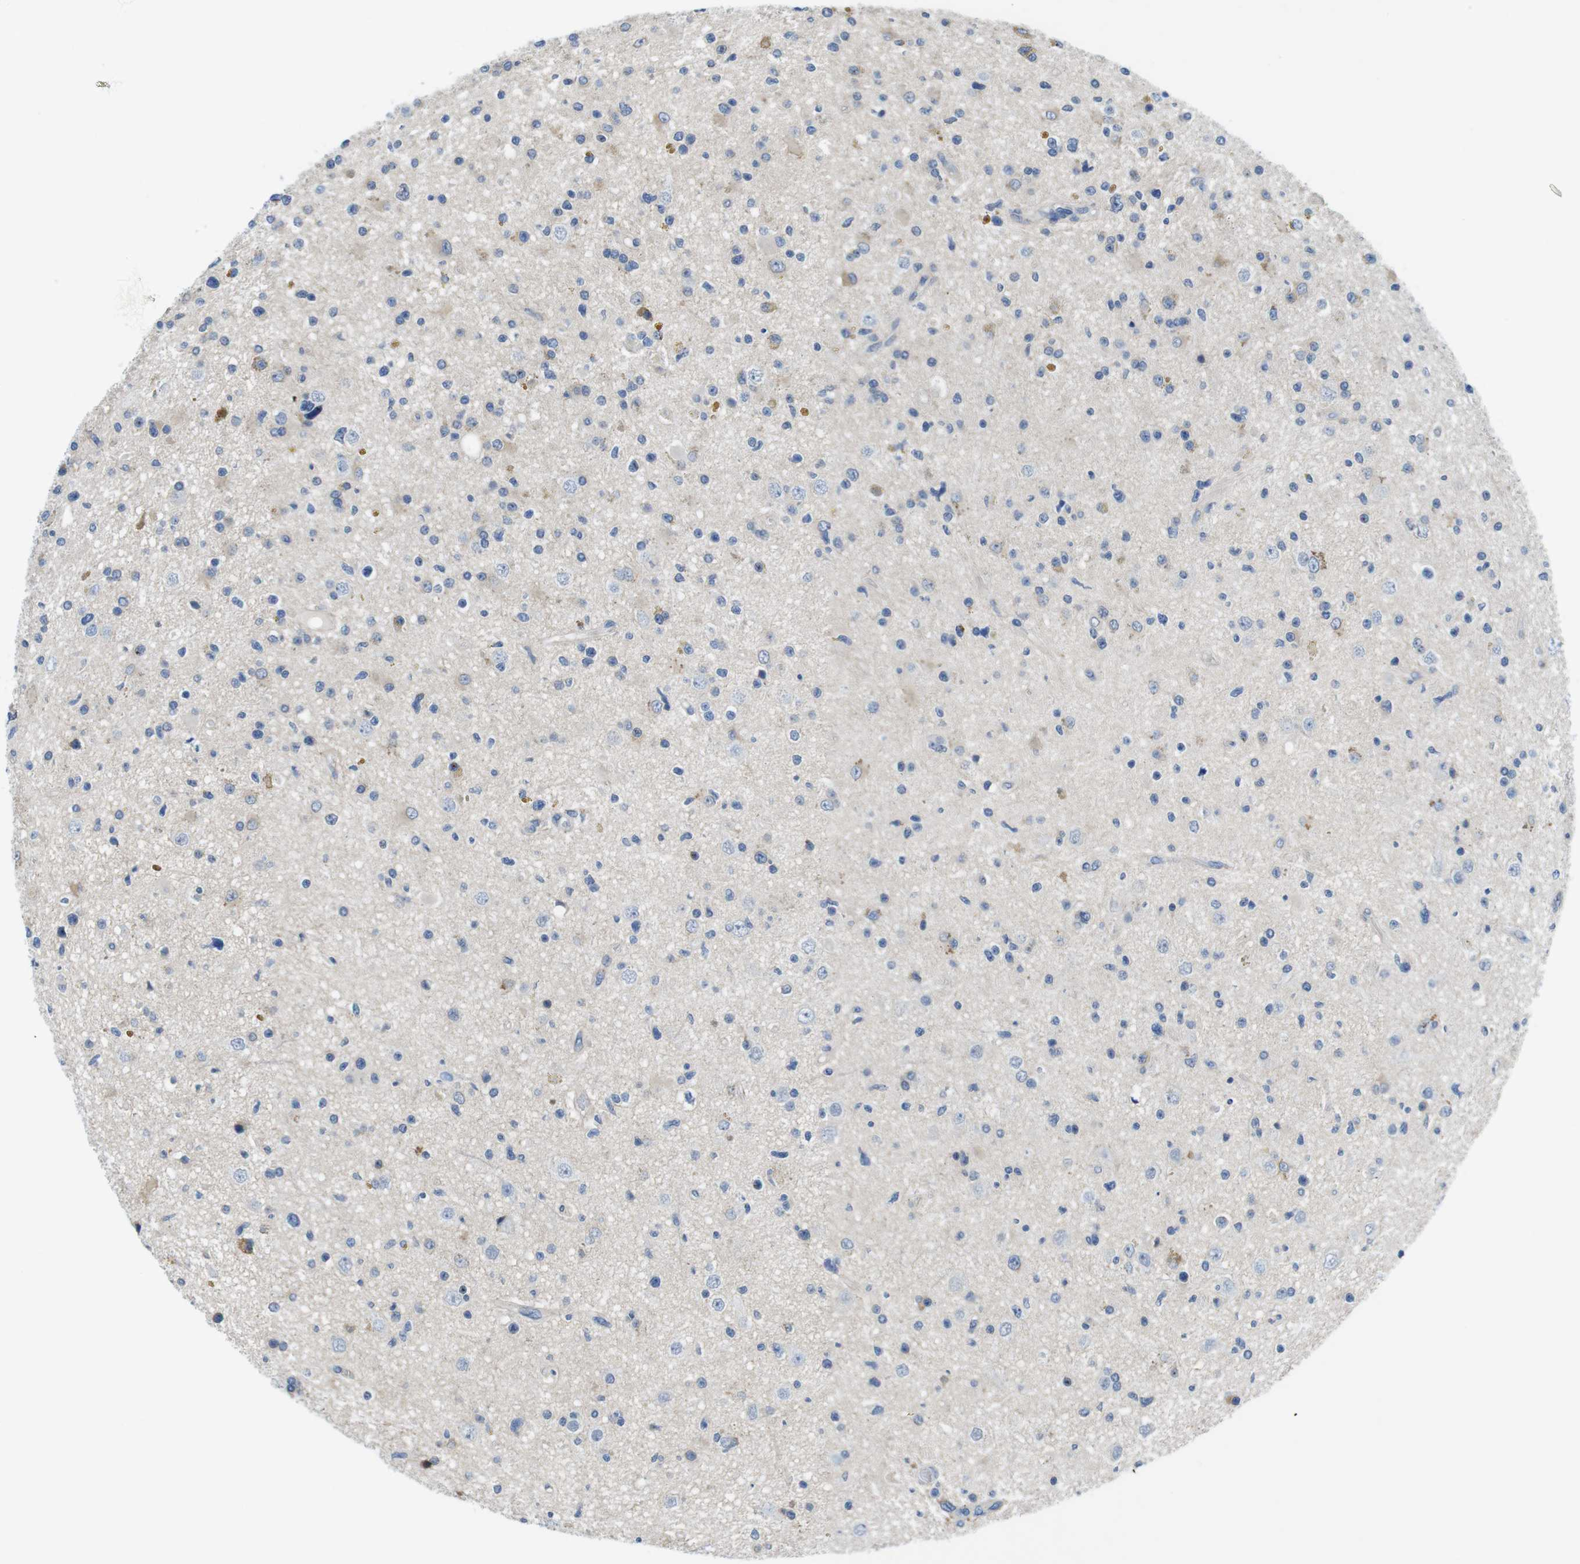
{"staining": {"intensity": "weak", "quantity": "<25%", "location": "cytoplasmic/membranous"}, "tissue": "glioma", "cell_type": "Tumor cells", "image_type": "cancer", "snomed": [{"axis": "morphology", "description": "Glioma, malignant, High grade"}, {"axis": "topography", "description": "Brain"}], "caption": "Protein analysis of glioma exhibits no significant positivity in tumor cells. (Stains: DAB (3,3'-diaminobenzidine) IHC with hematoxylin counter stain, Microscopy: brightfield microscopy at high magnification).", "gene": "CDH8", "patient": {"sex": "male", "age": 33}}